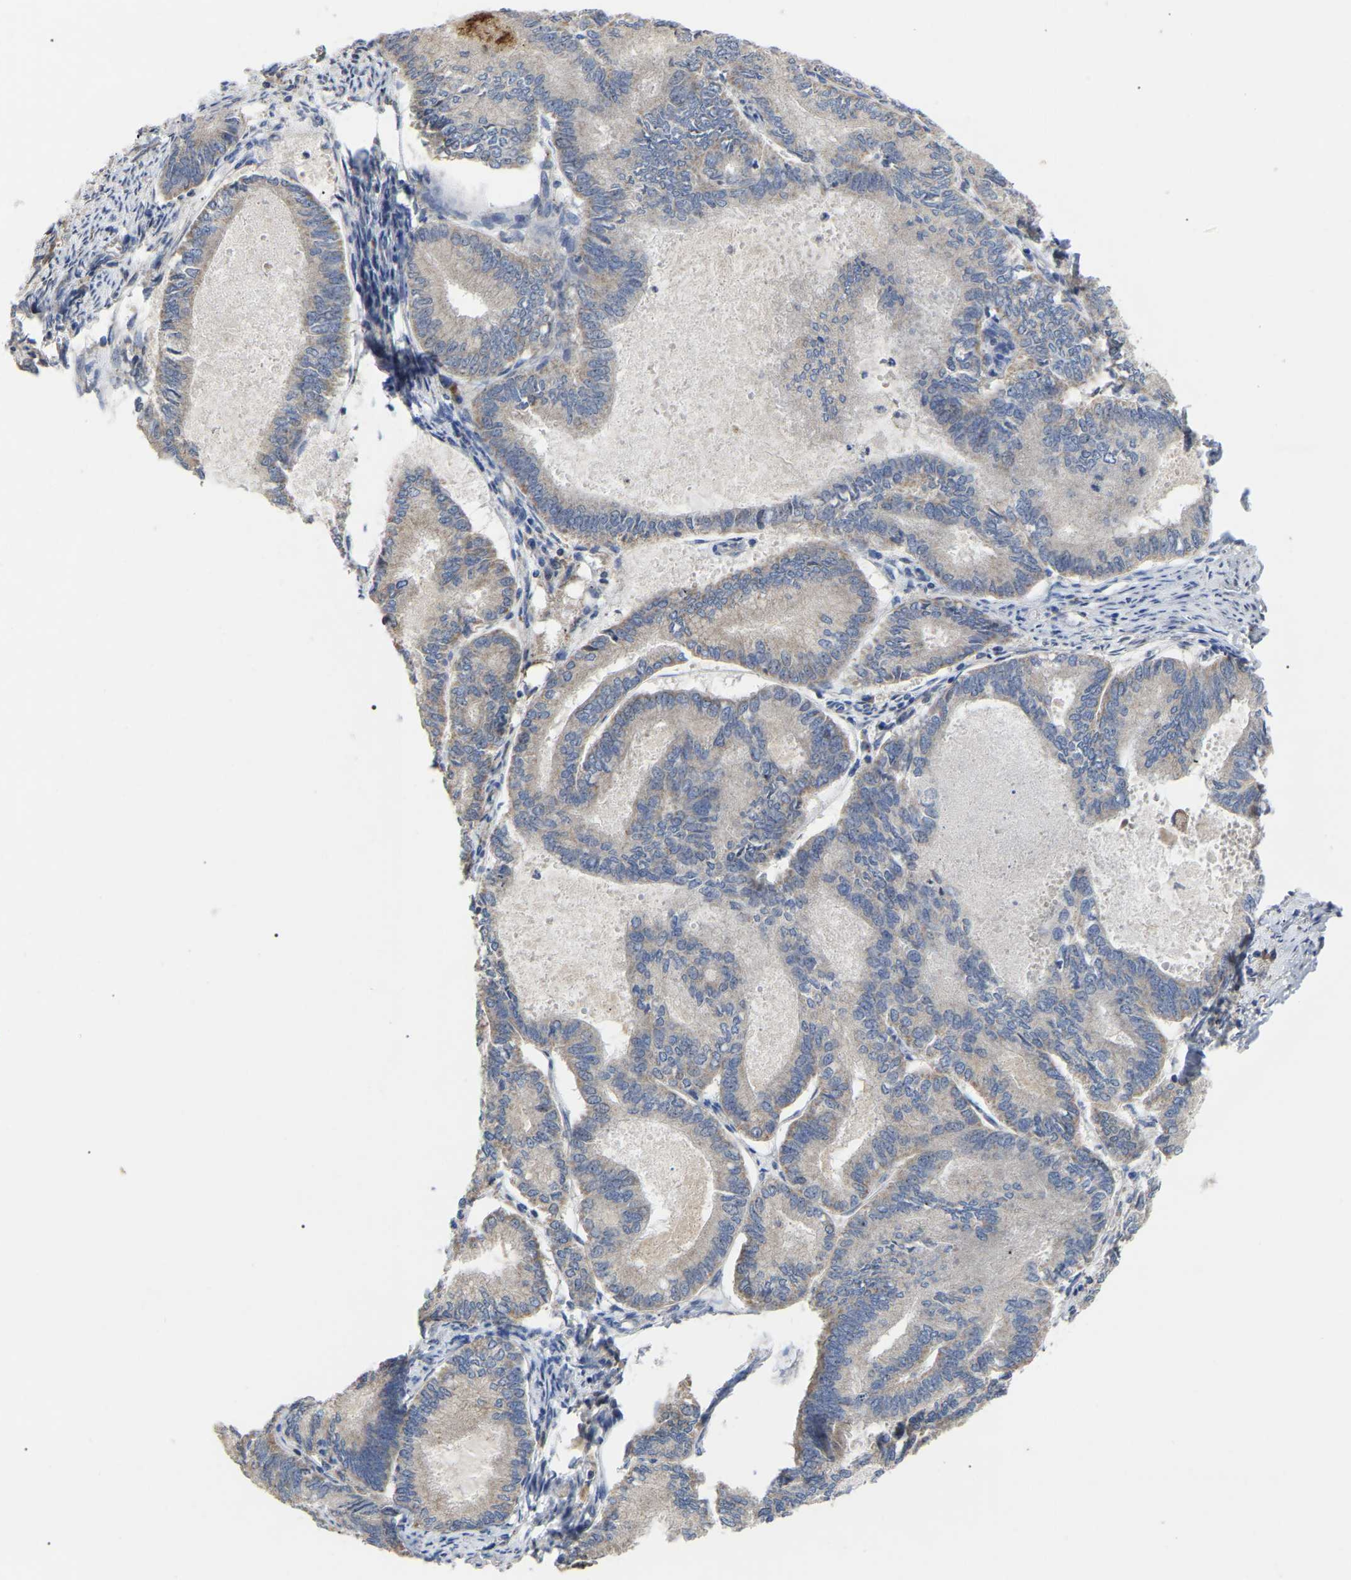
{"staining": {"intensity": "weak", "quantity": ">75%", "location": "cytoplasmic/membranous"}, "tissue": "endometrial cancer", "cell_type": "Tumor cells", "image_type": "cancer", "snomed": [{"axis": "morphology", "description": "Adenocarcinoma, NOS"}, {"axis": "topography", "description": "Endometrium"}], "caption": "Endometrial adenocarcinoma stained with a brown dye displays weak cytoplasmic/membranous positive staining in about >75% of tumor cells.", "gene": "NOP53", "patient": {"sex": "female", "age": 86}}